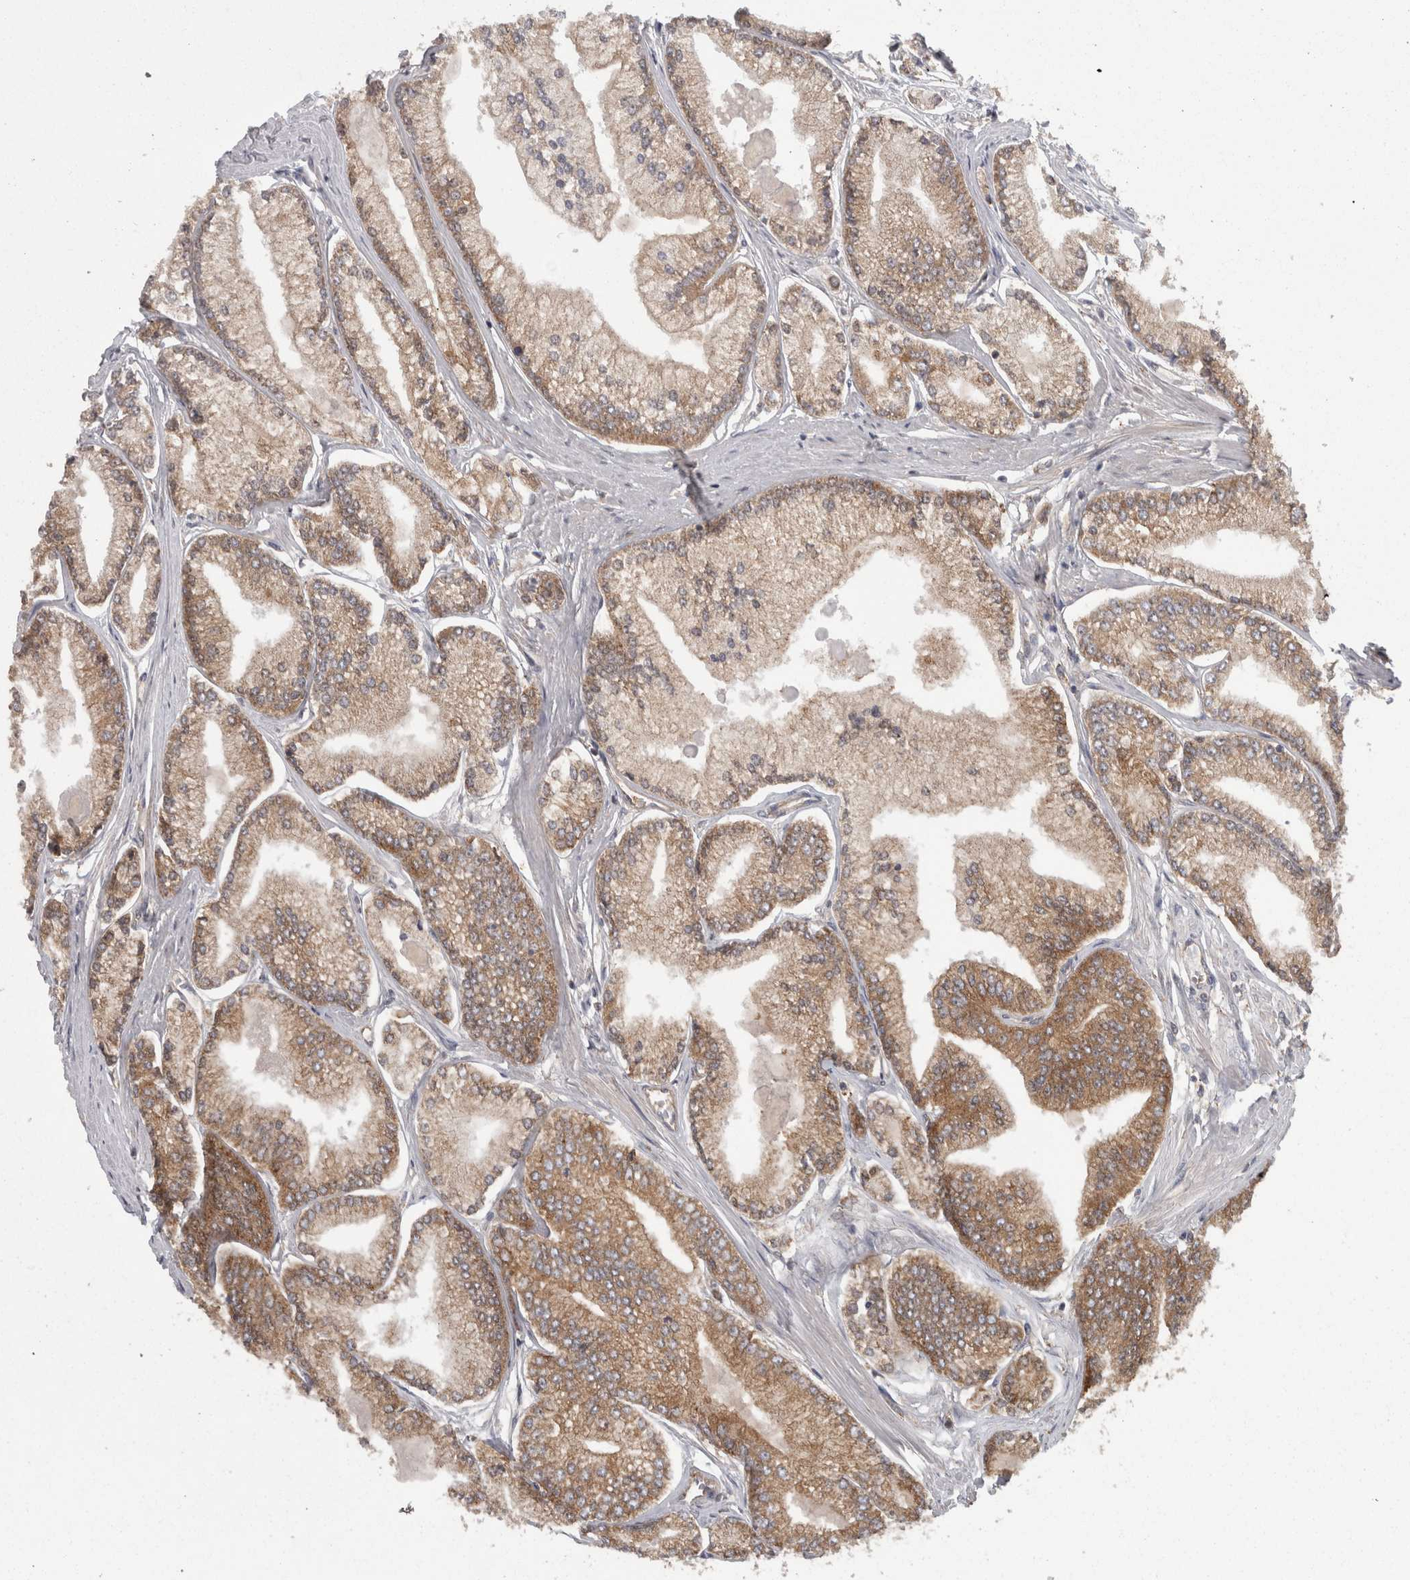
{"staining": {"intensity": "moderate", "quantity": ">75%", "location": "cytoplasmic/membranous"}, "tissue": "prostate cancer", "cell_type": "Tumor cells", "image_type": "cancer", "snomed": [{"axis": "morphology", "description": "Adenocarcinoma, Low grade"}, {"axis": "topography", "description": "Prostate"}], "caption": "Prostate cancer tissue reveals moderate cytoplasmic/membranous staining in about >75% of tumor cells (brown staining indicates protein expression, while blue staining denotes nuclei).", "gene": "SMCR8", "patient": {"sex": "male", "age": 52}}